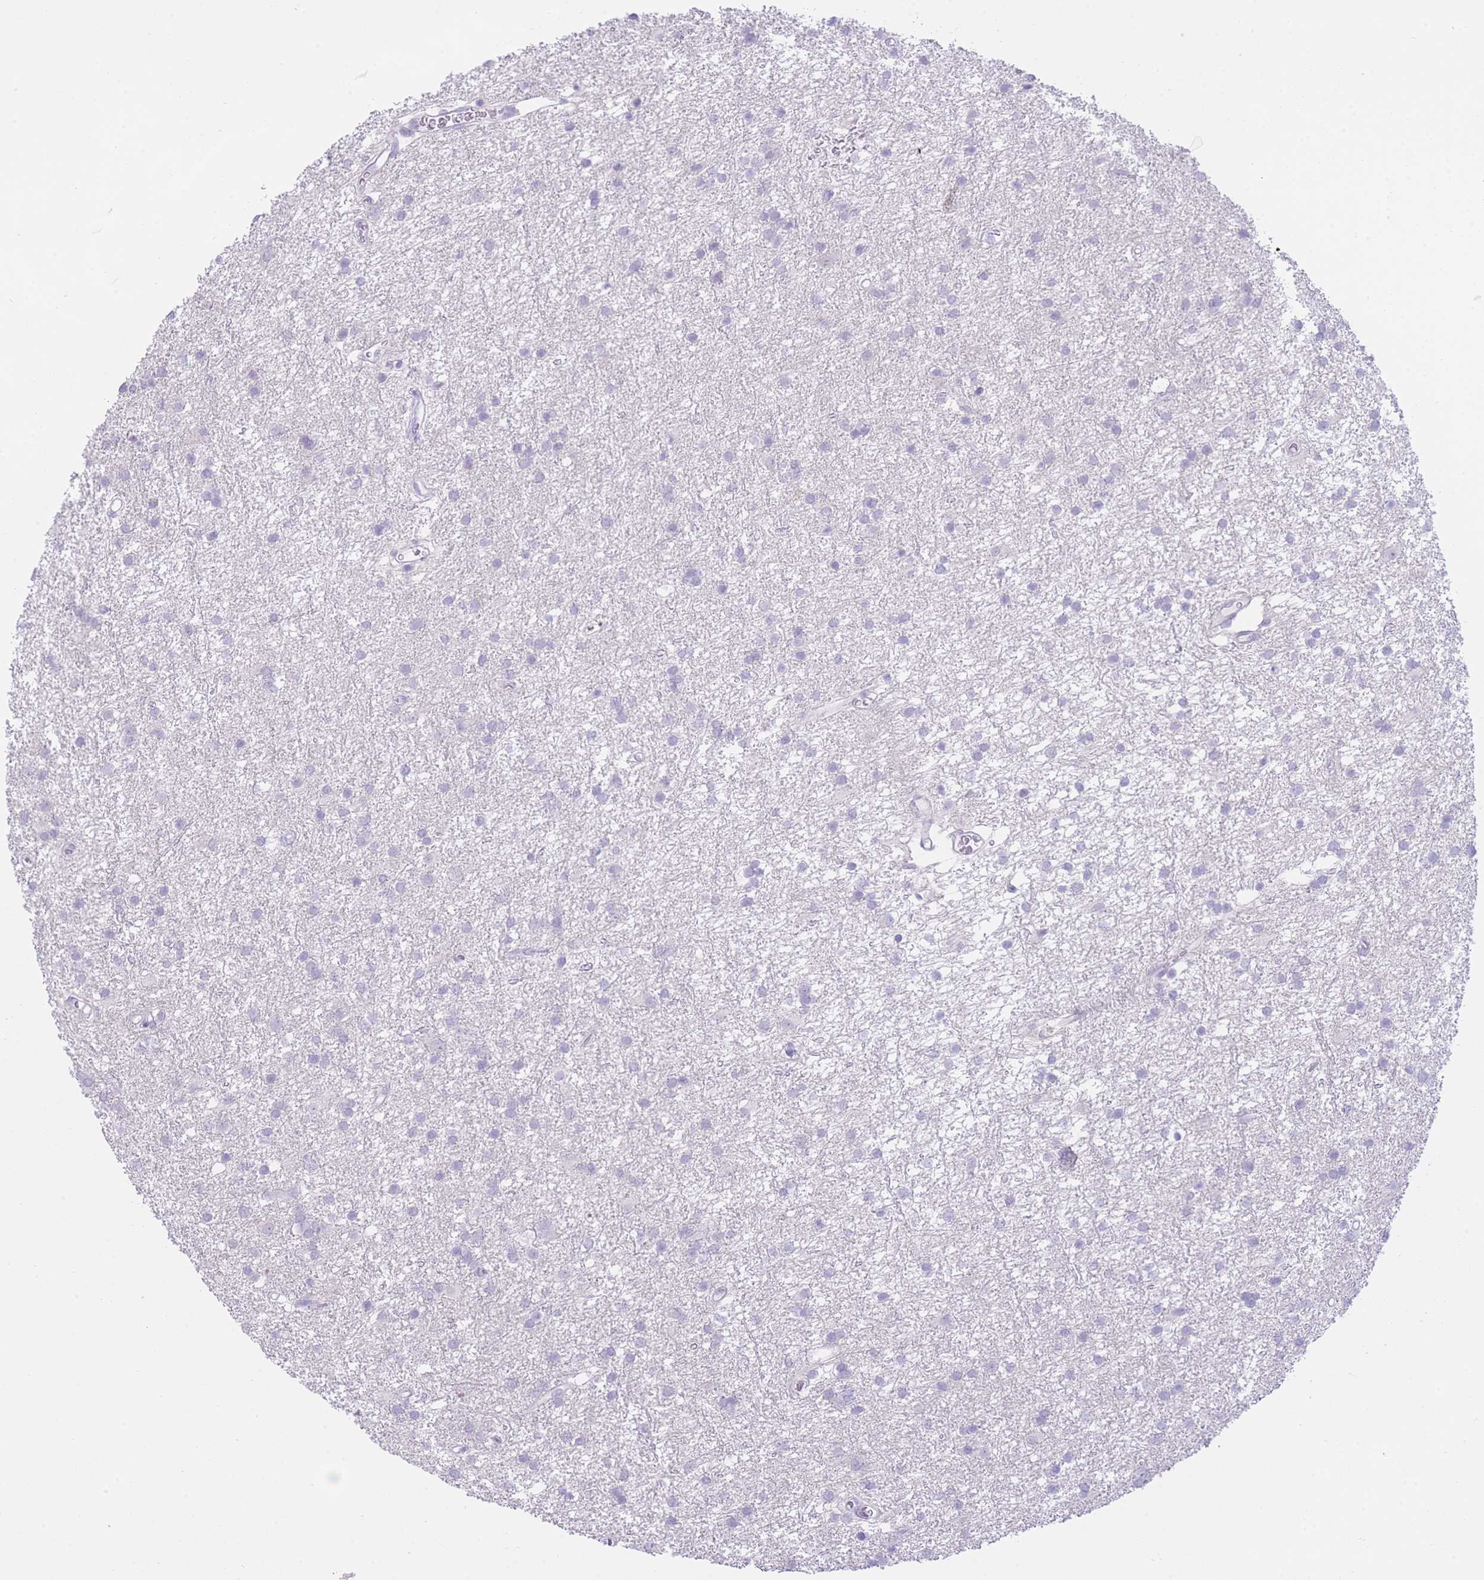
{"staining": {"intensity": "negative", "quantity": "none", "location": "none"}, "tissue": "glioma", "cell_type": "Tumor cells", "image_type": "cancer", "snomed": [{"axis": "morphology", "description": "Glioma, malignant, High grade"}, {"axis": "topography", "description": "Brain"}], "caption": "IHC micrograph of neoplastic tissue: human glioma stained with DAB demonstrates no significant protein staining in tumor cells.", "gene": "ZNF212", "patient": {"sex": "female", "age": 50}}